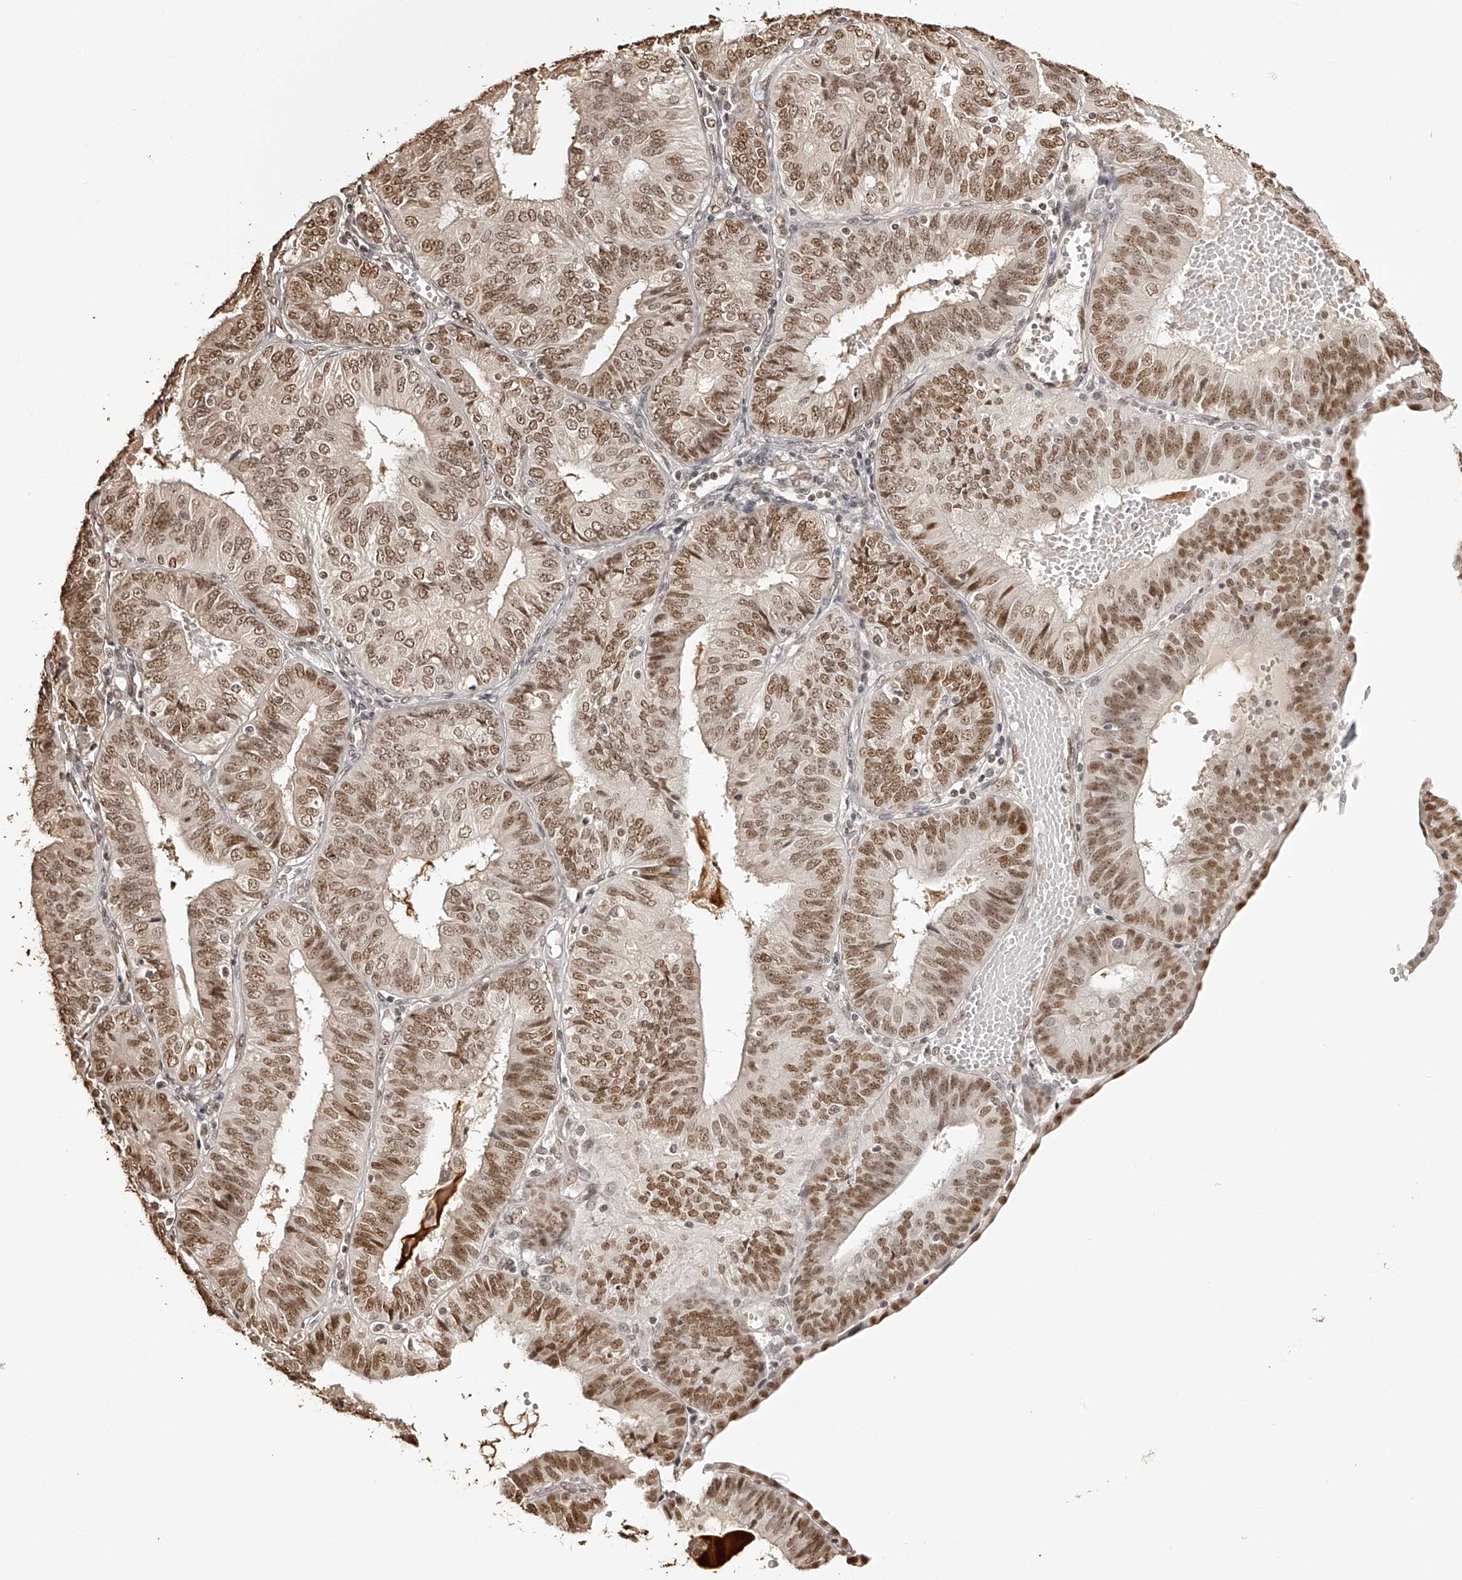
{"staining": {"intensity": "moderate", "quantity": ">75%", "location": "nuclear"}, "tissue": "endometrial cancer", "cell_type": "Tumor cells", "image_type": "cancer", "snomed": [{"axis": "morphology", "description": "Adenocarcinoma, NOS"}, {"axis": "topography", "description": "Endometrium"}], "caption": "Endometrial cancer stained with a protein marker exhibits moderate staining in tumor cells.", "gene": "ZNF503", "patient": {"sex": "female", "age": 58}}